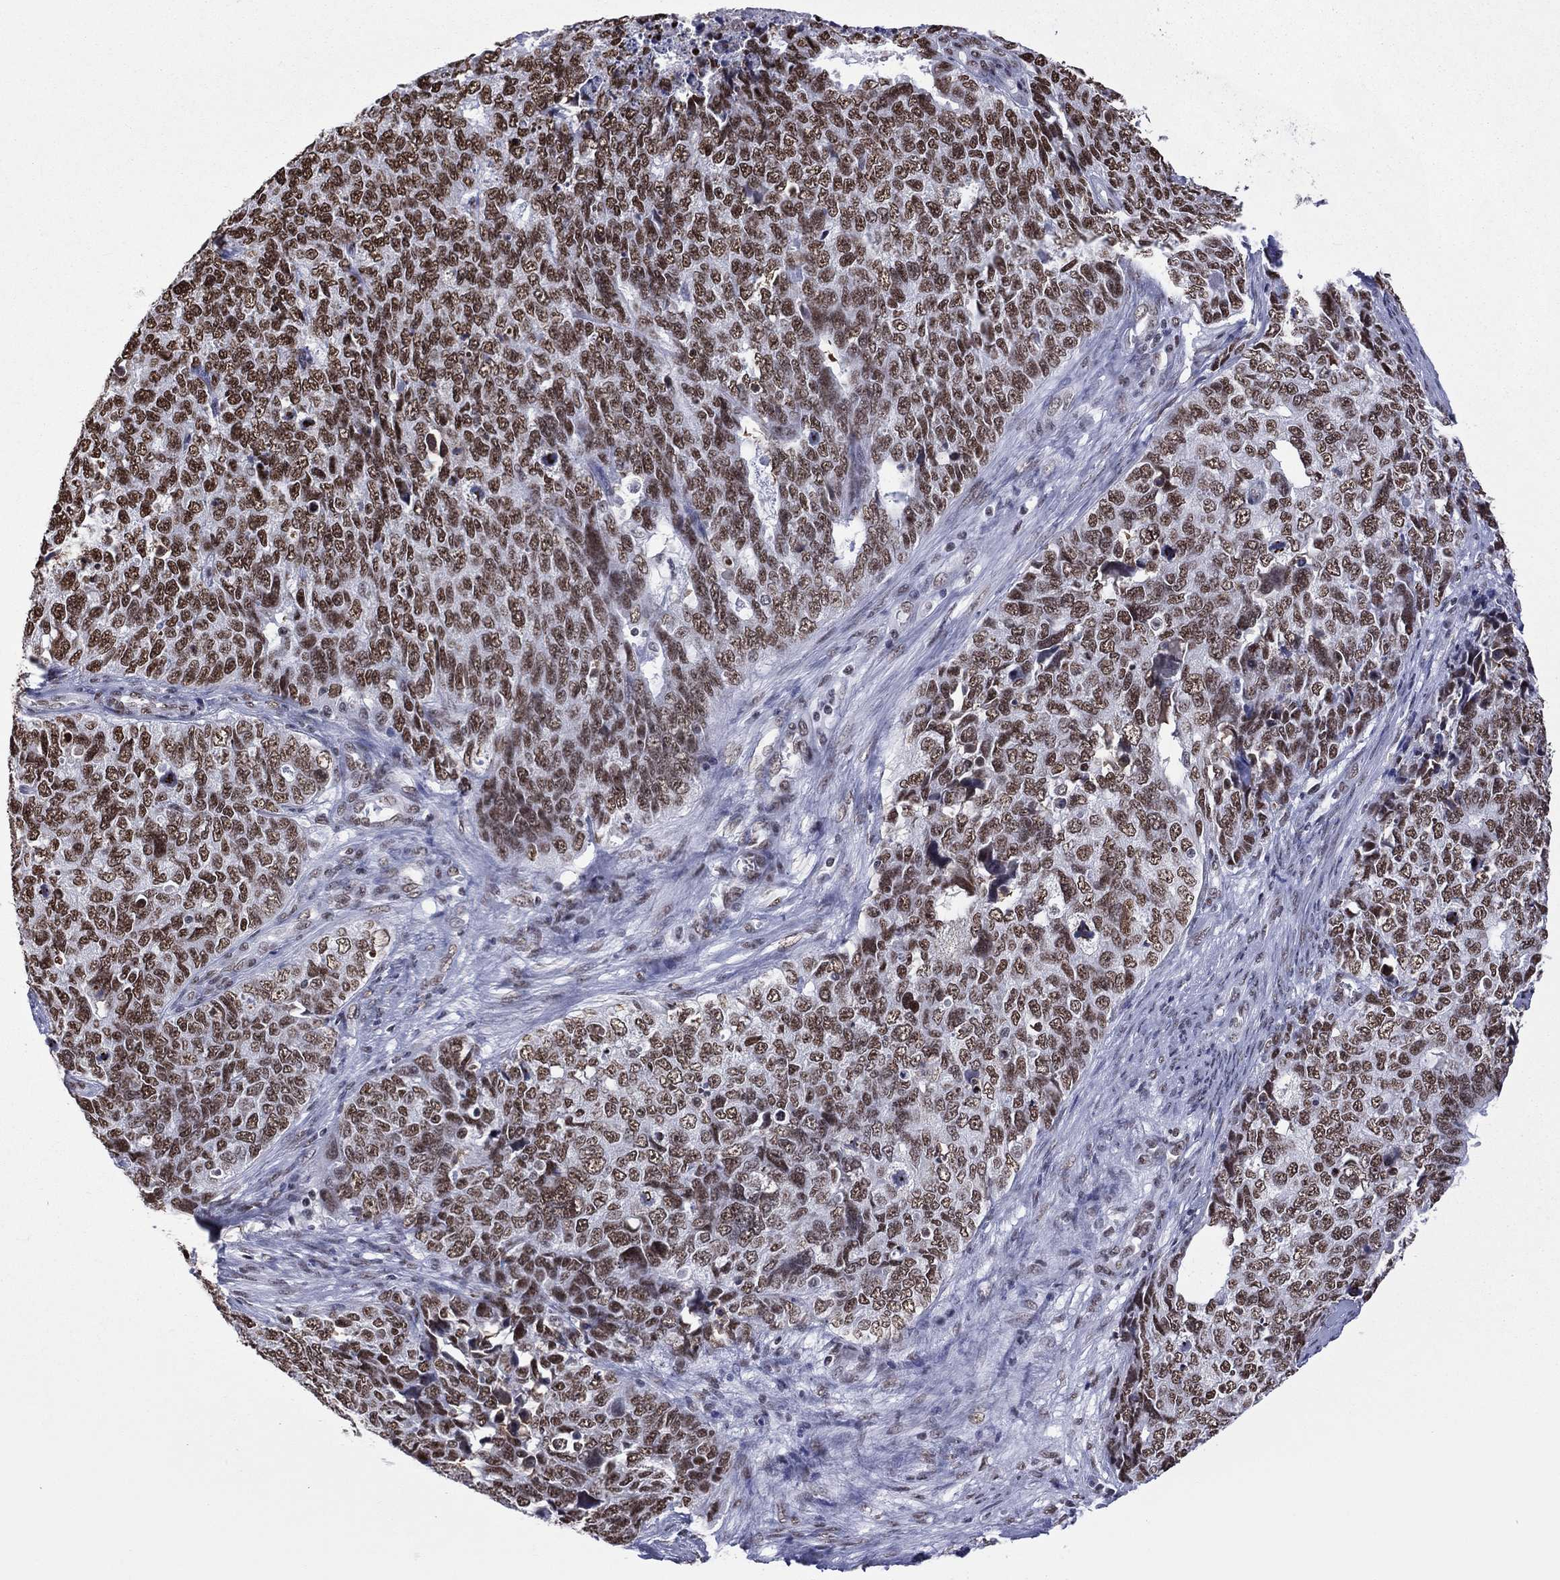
{"staining": {"intensity": "strong", "quantity": ">75%", "location": "nuclear"}, "tissue": "cervical cancer", "cell_type": "Tumor cells", "image_type": "cancer", "snomed": [{"axis": "morphology", "description": "Squamous cell carcinoma, NOS"}, {"axis": "topography", "description": "Cervix"}], "caption": "The histopathology image demonstrates staining of squamous cell carcinoma (cervical), revealing strong nuclear protein expression (brown color) within tumor cells.", "gene": "ZNF7", "patient": {"sex": "female", "age": 63}}